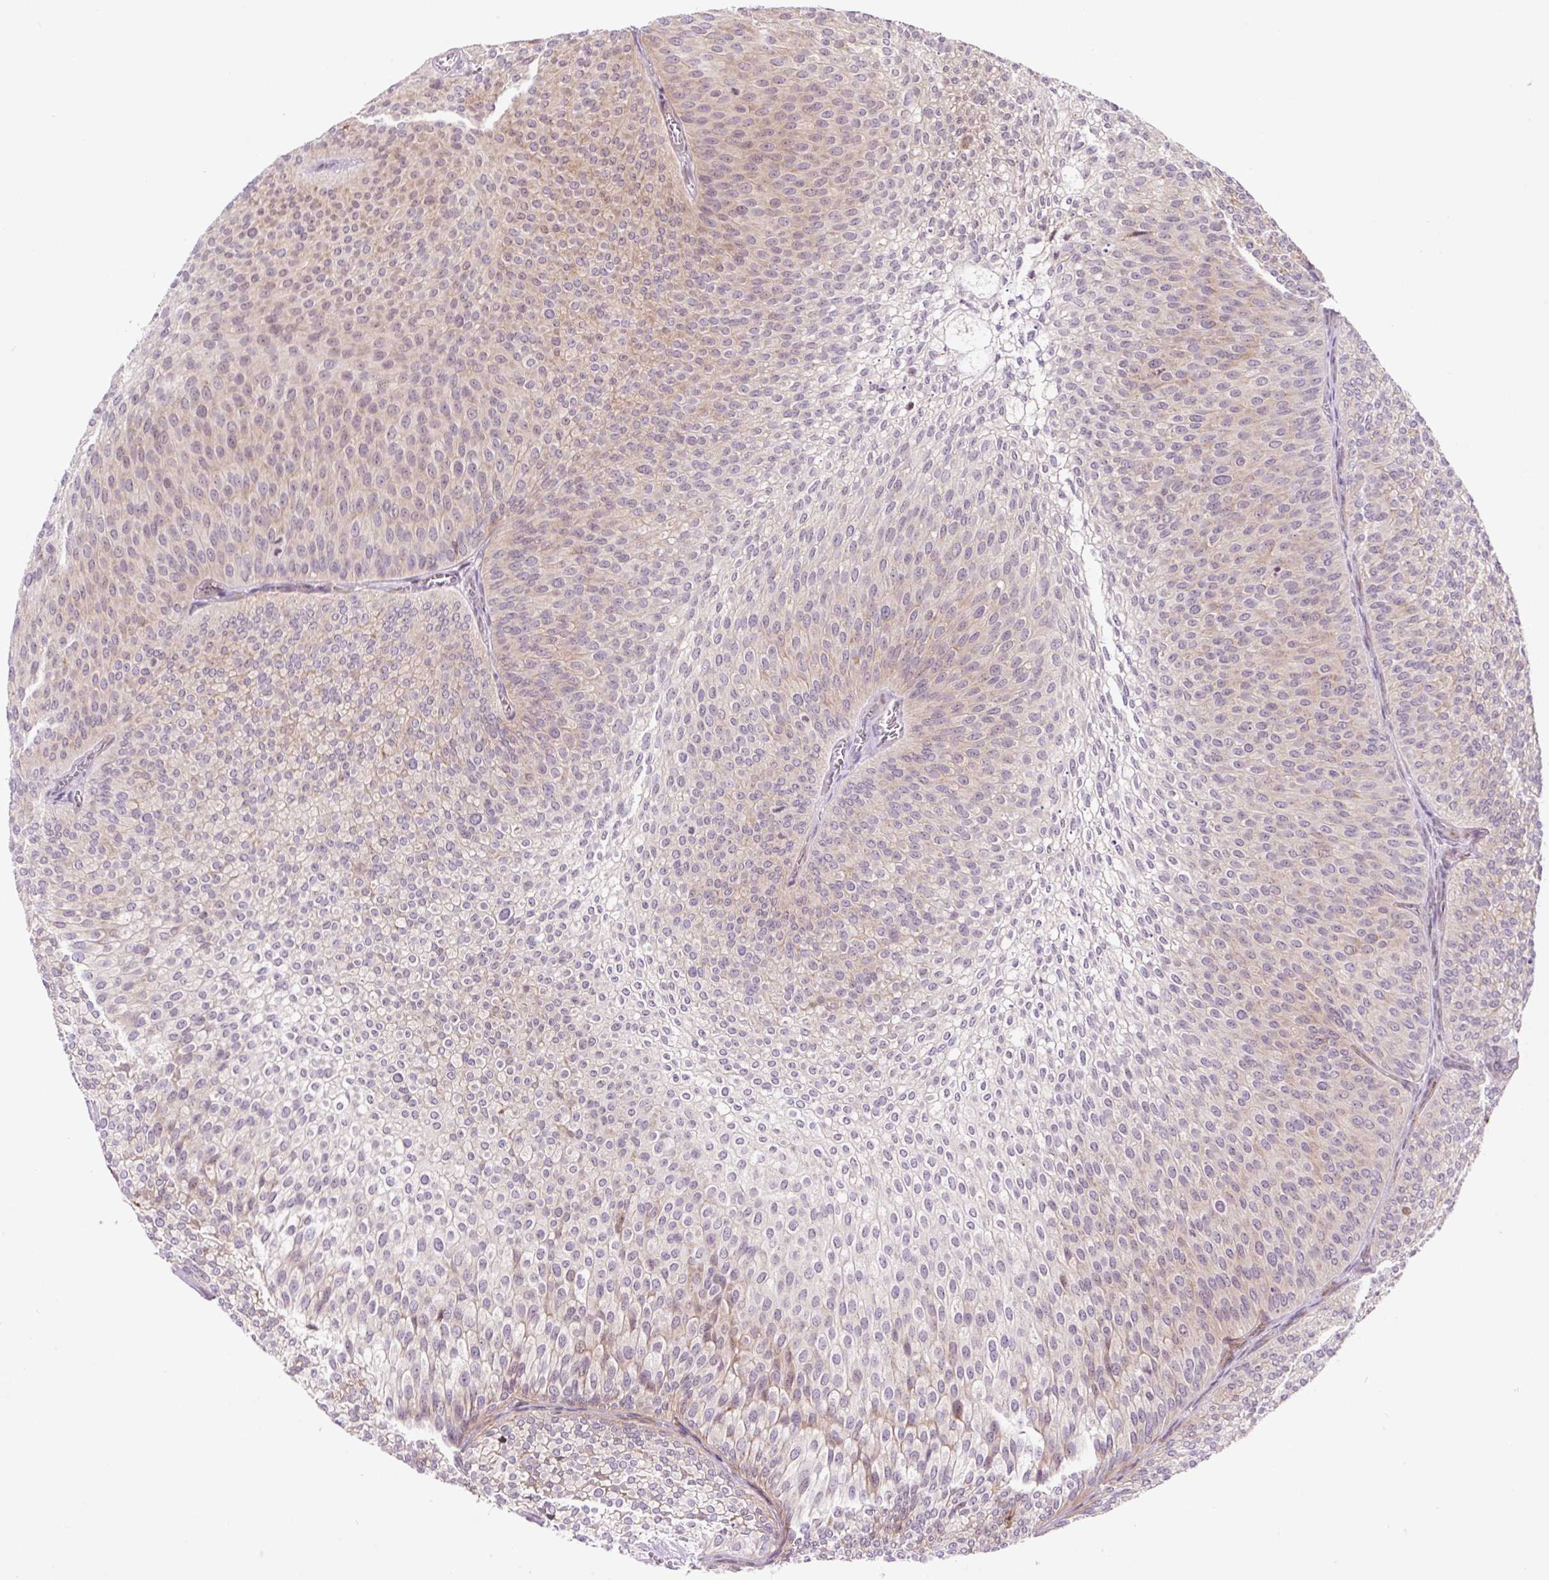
{"staining": {"intensity": "weak", "quantity": "25%-75%", "location": "cytoplasmic/membranous"}, "tissue": "urothelial cancer", "cell_type": "Tumor cells", "image_type": "cancer", "snomed": [{"axis": "morphology", "description": "Urothelial carcinoma, Low grade"}, {"axis": "topography", "description": "Urinary bladder"}], "caption": "A histopathology image of human low-grade urothelial carcinoma stained for a protein demonstrates weak cytoplasmic/membranous brown staining in tumor cells. (DAB IHC, brown staining for protein, blue staining for nuclei).", "gene": "RPL41", "patient": {"sex": "male", "age": 91}}